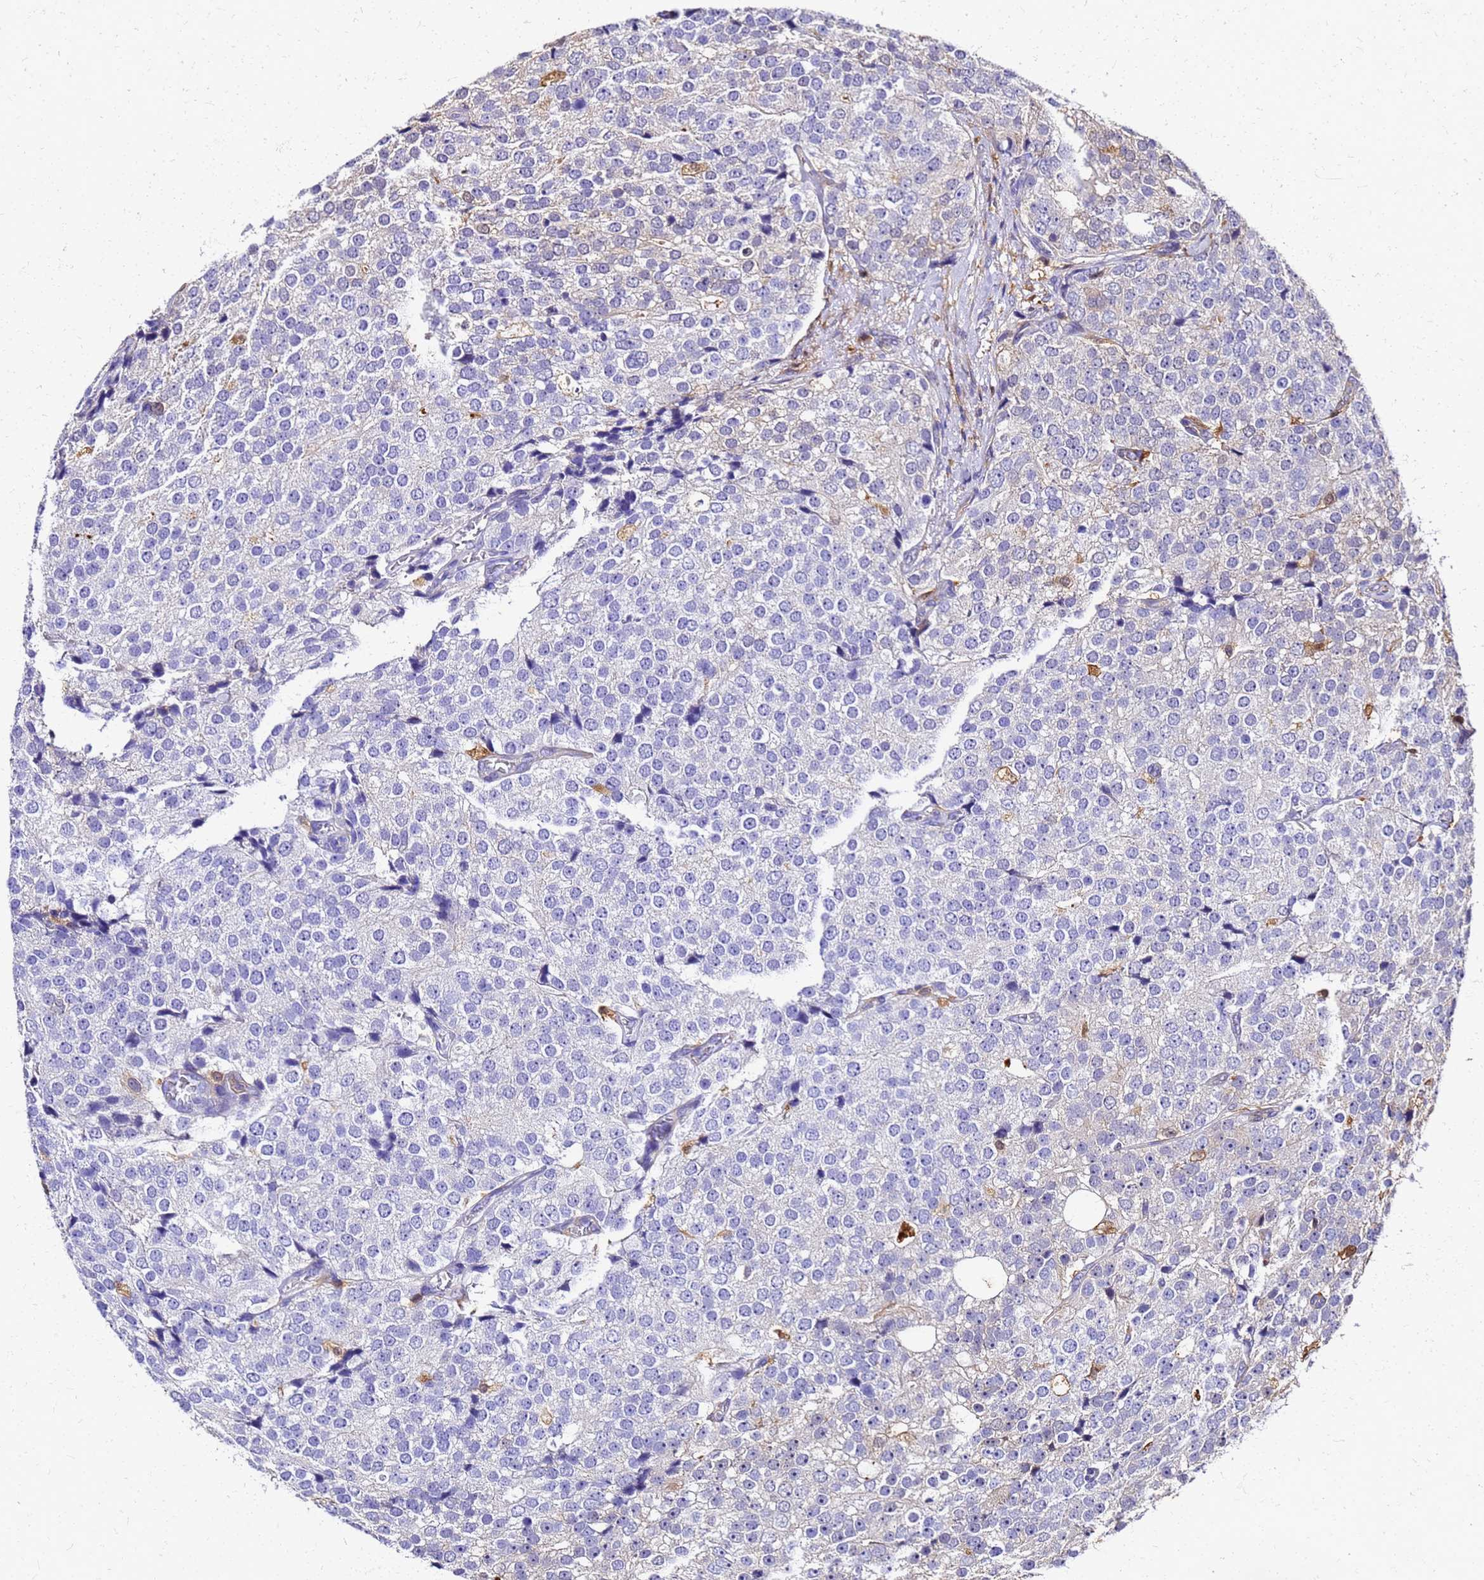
{"staining": {"intensity": "negative", "quantity": "none", "location": "none"}, "tissue": "prostate cancer", "cell_type": "Tumor cells", "image_type": "cancer", "snomed": [{"axis": "morphology", "description": "Adenocarcinoma, High grade"}, {"axis": "topography", "description": "Prostate"}], "caption": "Immunohistochemistry of human prostate high-grade adenocarcinoma reveals no expression in tumor cells.", "gene": "S100A11", "patient": {"sex": "male", "age": 49}}